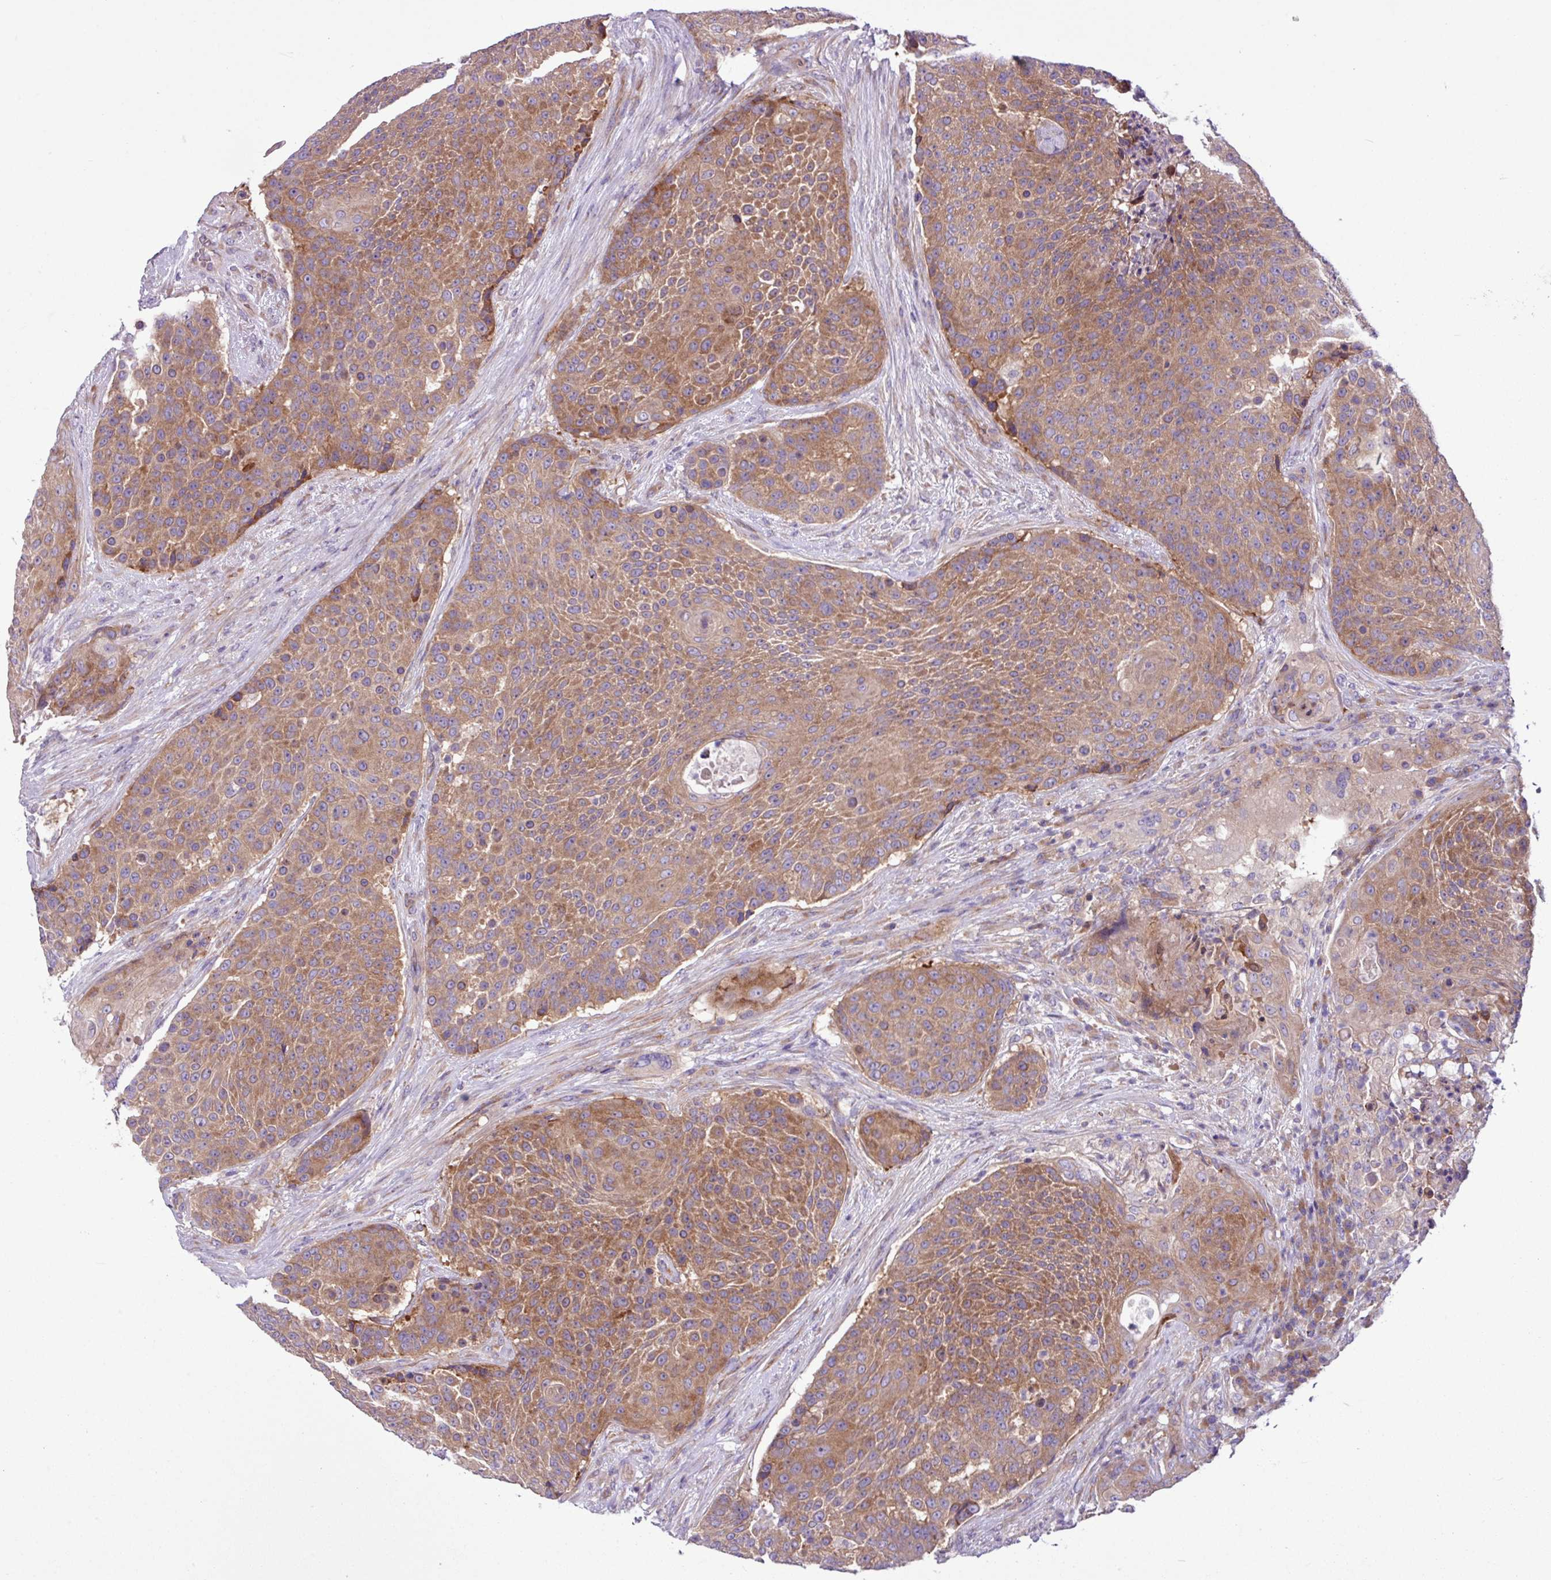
{"staining": {"intensity": "moderate", "quantity": ">75%", "location": "cytoplasmic/membranous"}, "tissue": "urothelial cancer", "cell_type": "Tumor cells", "image_type": "cancer", "snomed": [{"axis": "morphology", "description": "Urothelial carcinoma, High grade"}, {"axis": "topography", "description": "Urinary bladder"}], "caption": "This is a photomicrograph of immunohistochemistry staining of urothelial cancer, which shows moderate expression in the cytoplasmic/membranous of tumor cells.", "gene": "MROH2A", "patient": {"sex": "female", "age": 63}}